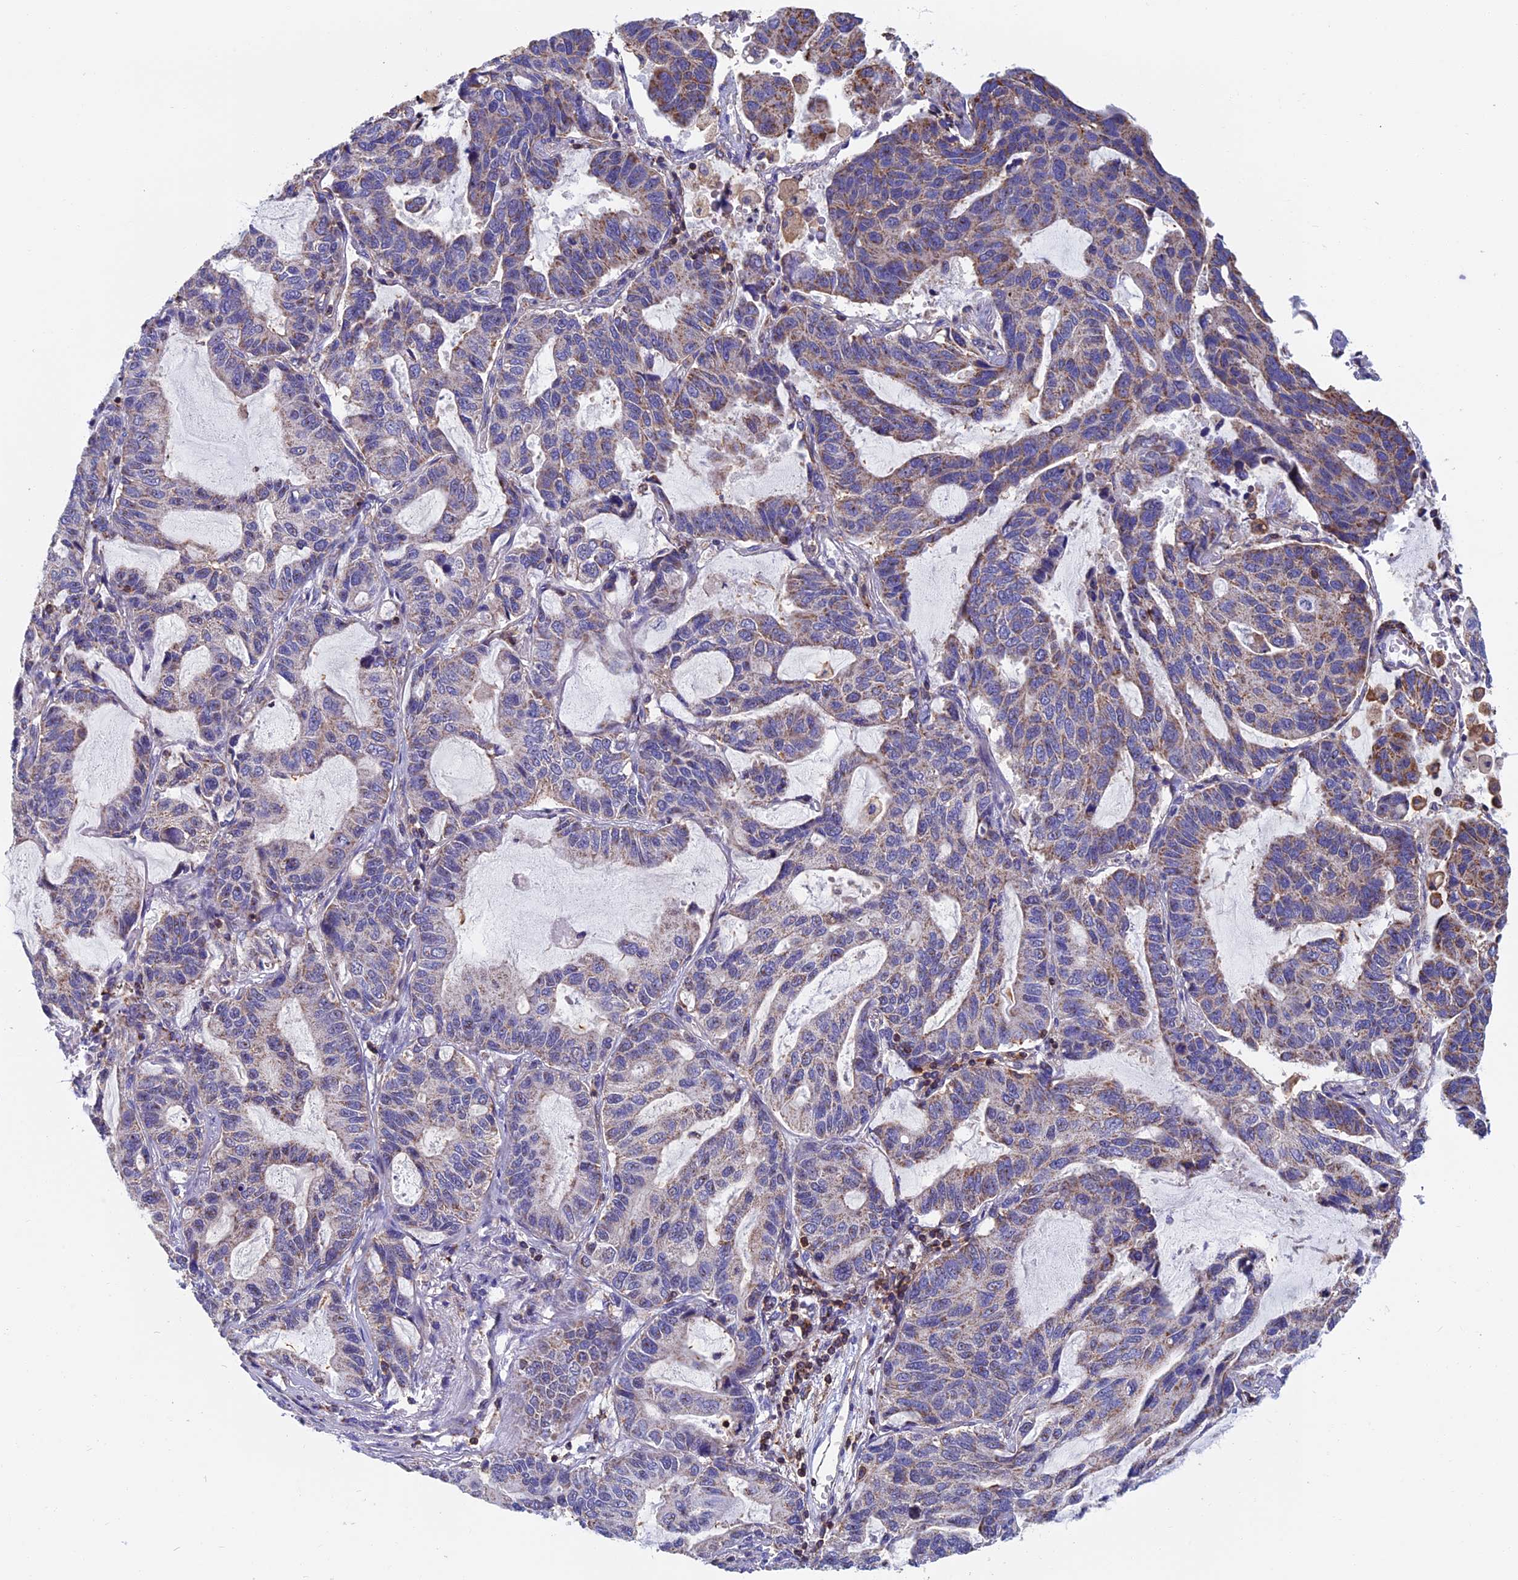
{"staining": {"intensity": "weak", "quantity": "25%-75%", "location": "cytoplasmic/membranous"}, "tissue": "lung cancer", "cell_type": "Tumor cells", "image_type": "cancer", "snomed": [{"axis": "morphology", "description": "Adenocarcinoma, NOS"}, {"axis": "topography", "description": "Lung"}], "caption": "Brown immunohistochemical staining in human lung cancer (adenocarcinoma) displays weak cytoplasmic/membranous positivity in approximately 25%-75% of tumor cells.", "gene": "HSD17B8", "patient": {"sex": "male", "age": 64}}